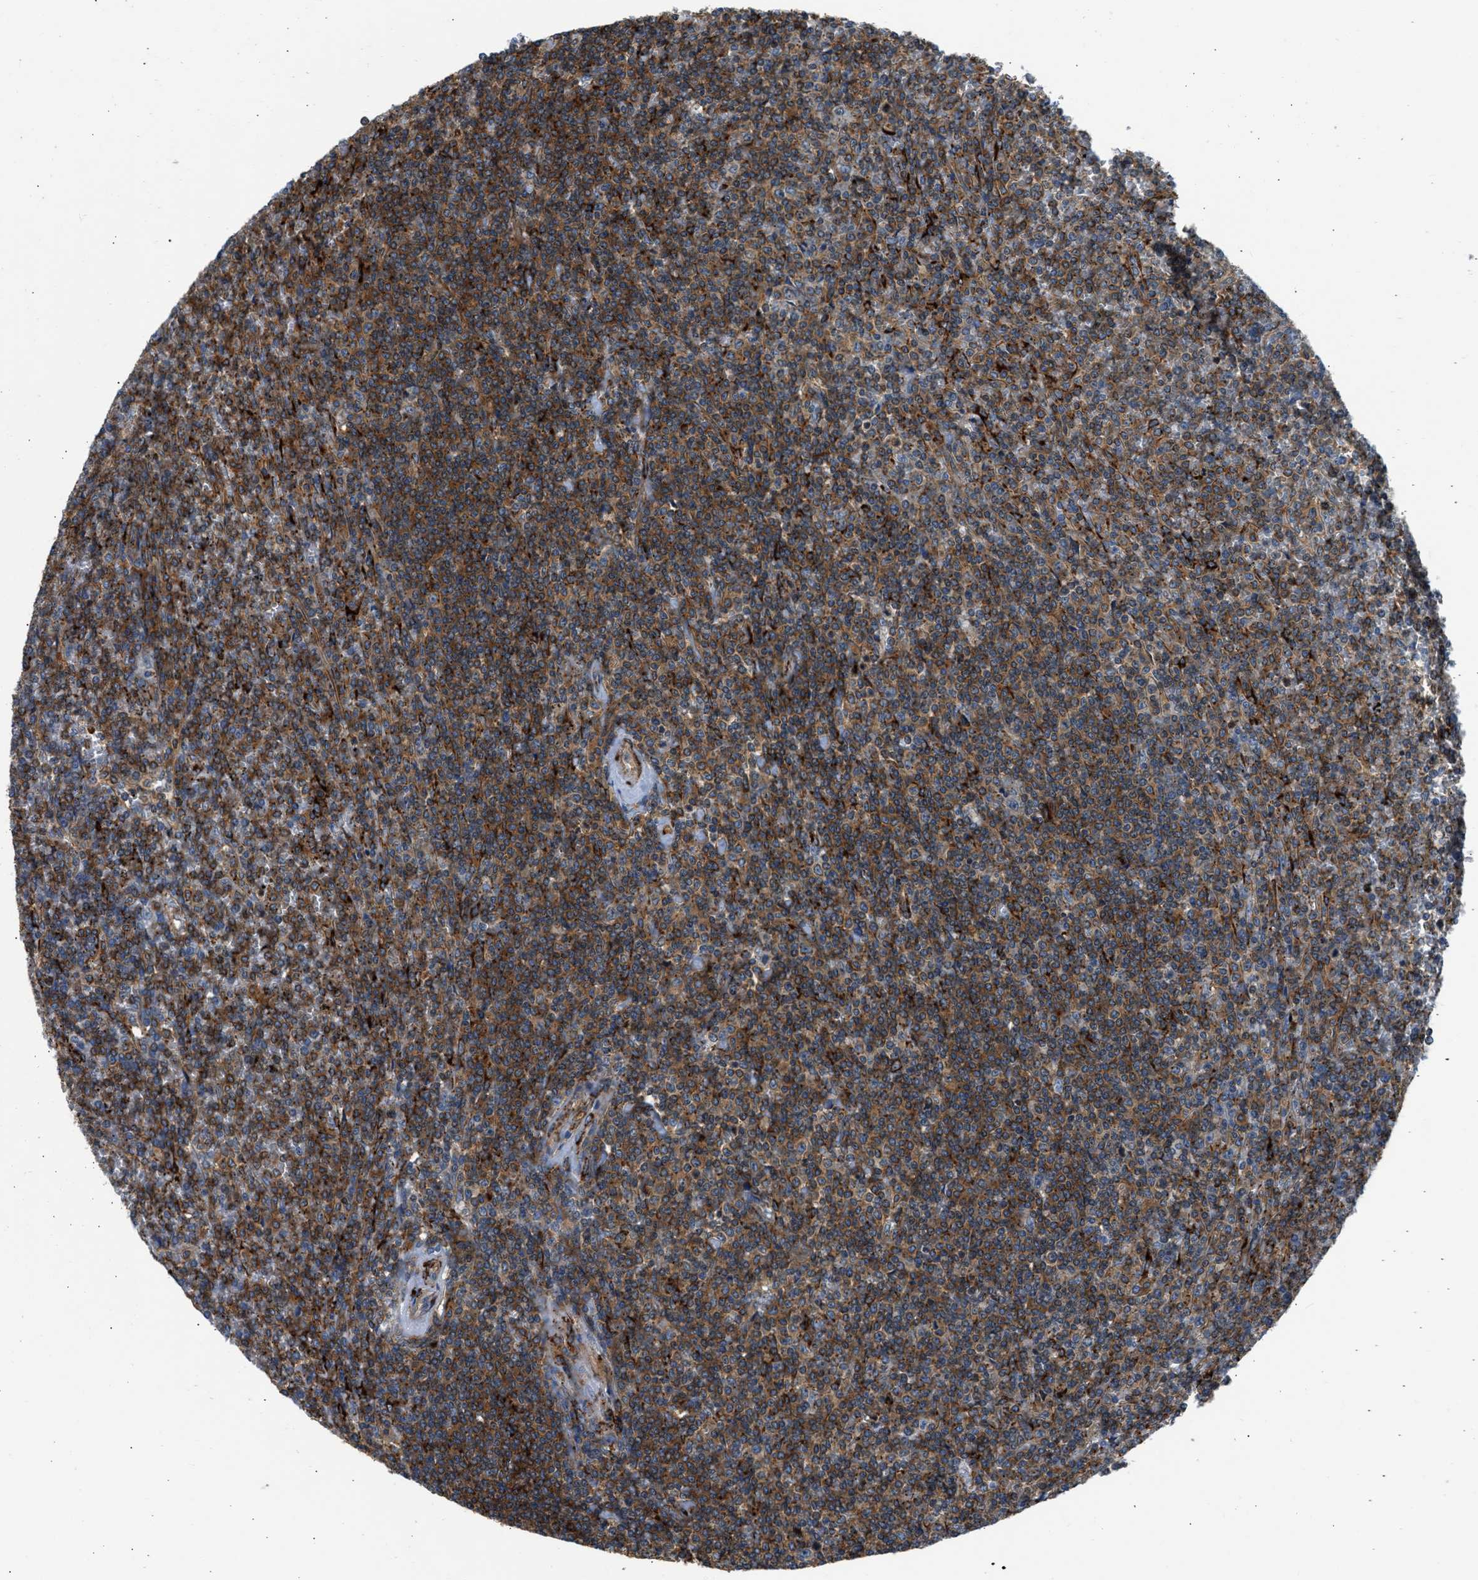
{"staining": {"intensity": "moderate", "quantity": "25%-75%", "location": "cytoplasmic/membranous"}, "tissue": "lymphoma", "cell_type": "Tumor cells", "image_type": "cancer", "snomed": [{"axis": "morphology", "description": "Malignant lymphoma, non-Hodgkin's type, Low grade"}, {"axis": "topography", "description": "Spleen"}], "caption": "An image showing moderate cytoplasmic/membranous positivity in approximately 25%-75% of tumor cells in lymphoma, as visualized by brown immunohistochemical staining.", "gene": "SEPTIN2", "patient": {"sex": "female", "age": 19}}